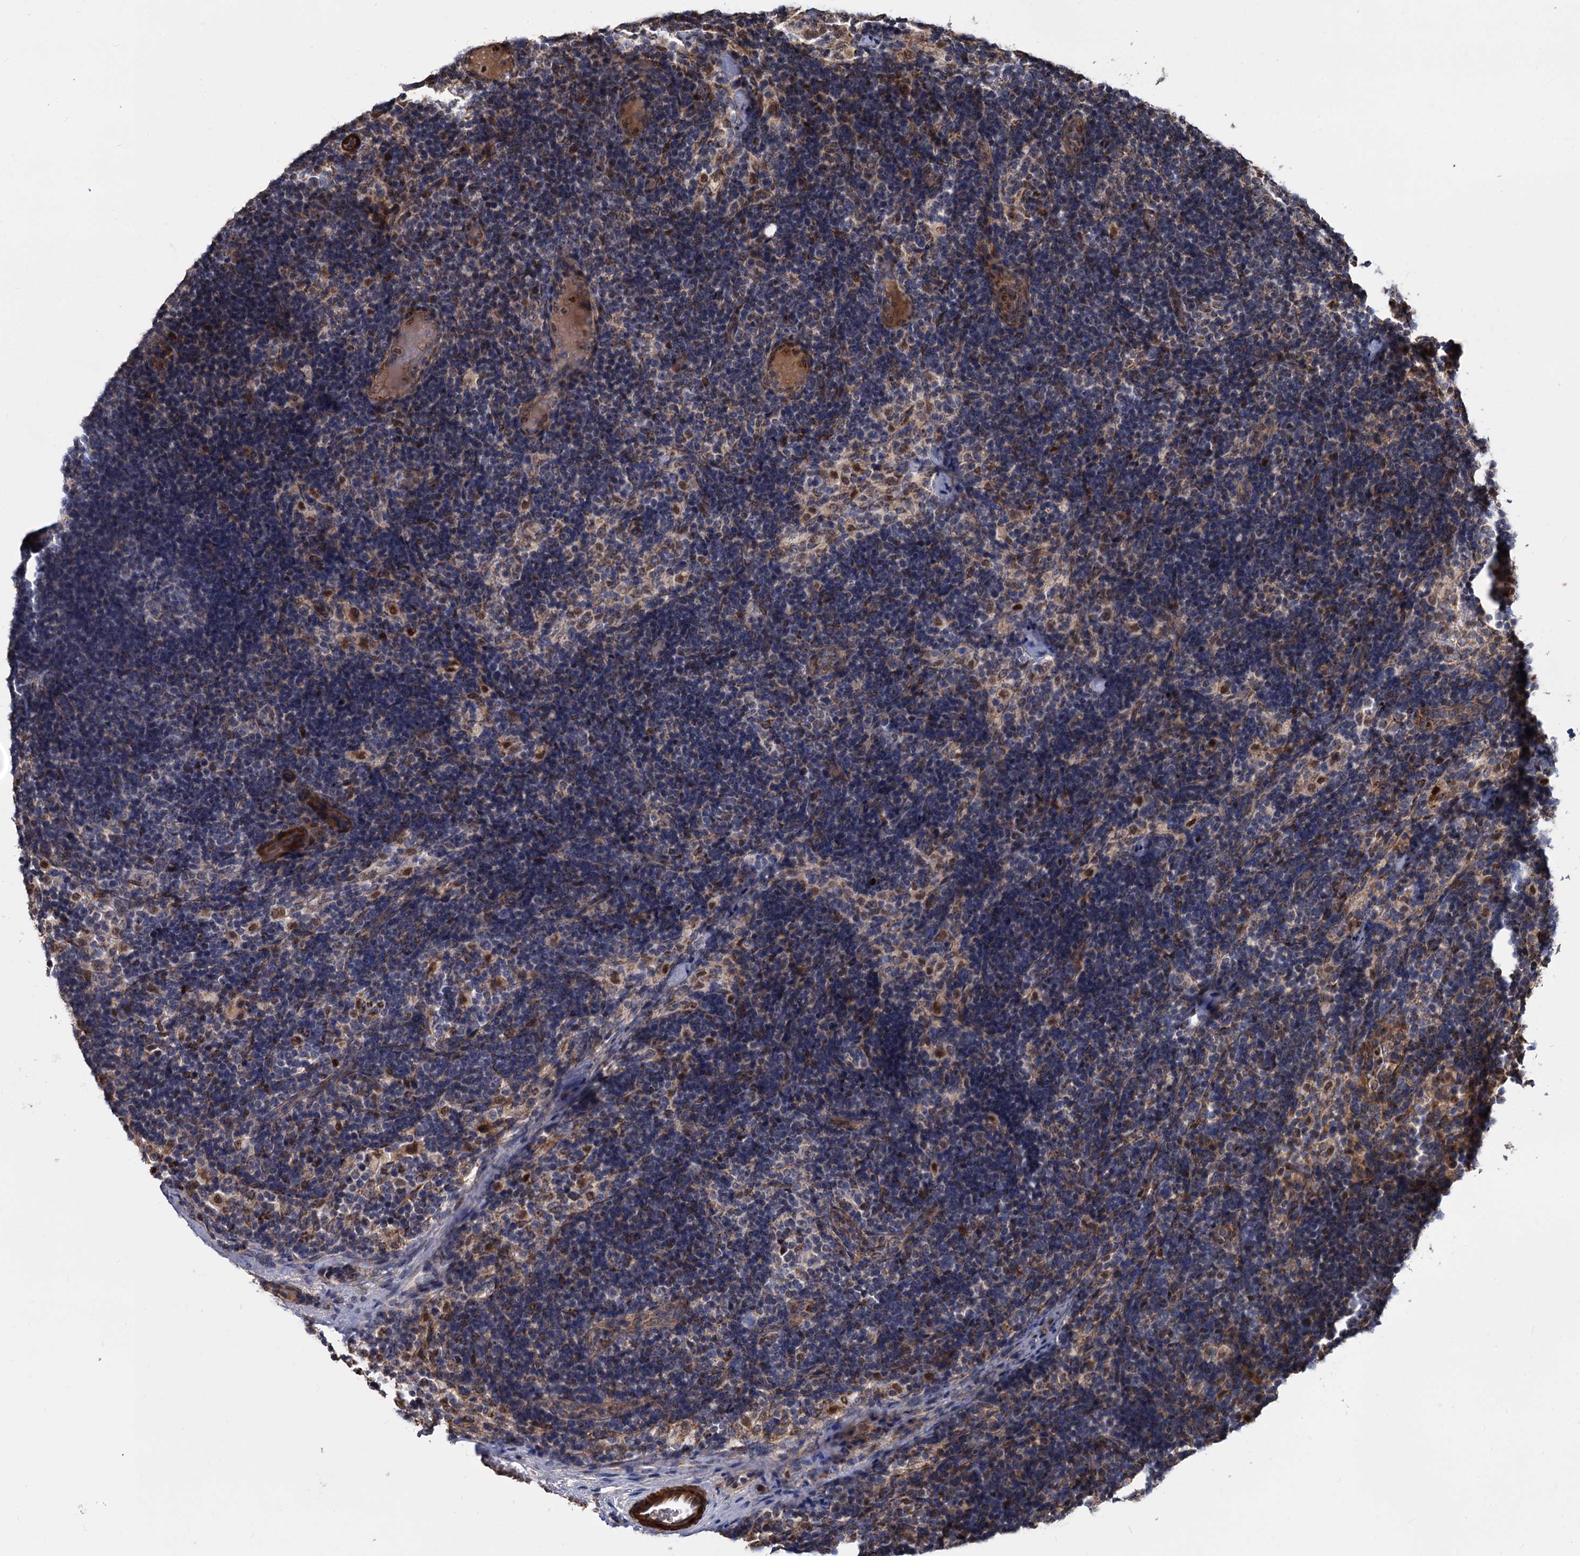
{"staining": {"intensity": "negative", "quantity": "none", "location": "none"}, "tissue": "lymph node", "cell_type": "Germinal center cells", "image_type": "normal", "snomed": [{"axis": "morphology", "description": "Normal tissue, NOS"}, {"axis": "topography", "description": "Lymph node"}], "caption": "Image shows no significant protein expression in germinal center cells of normal lymph node.", "gene": "ALKBH7", "patient": {"sex": "female", "age": 22}}